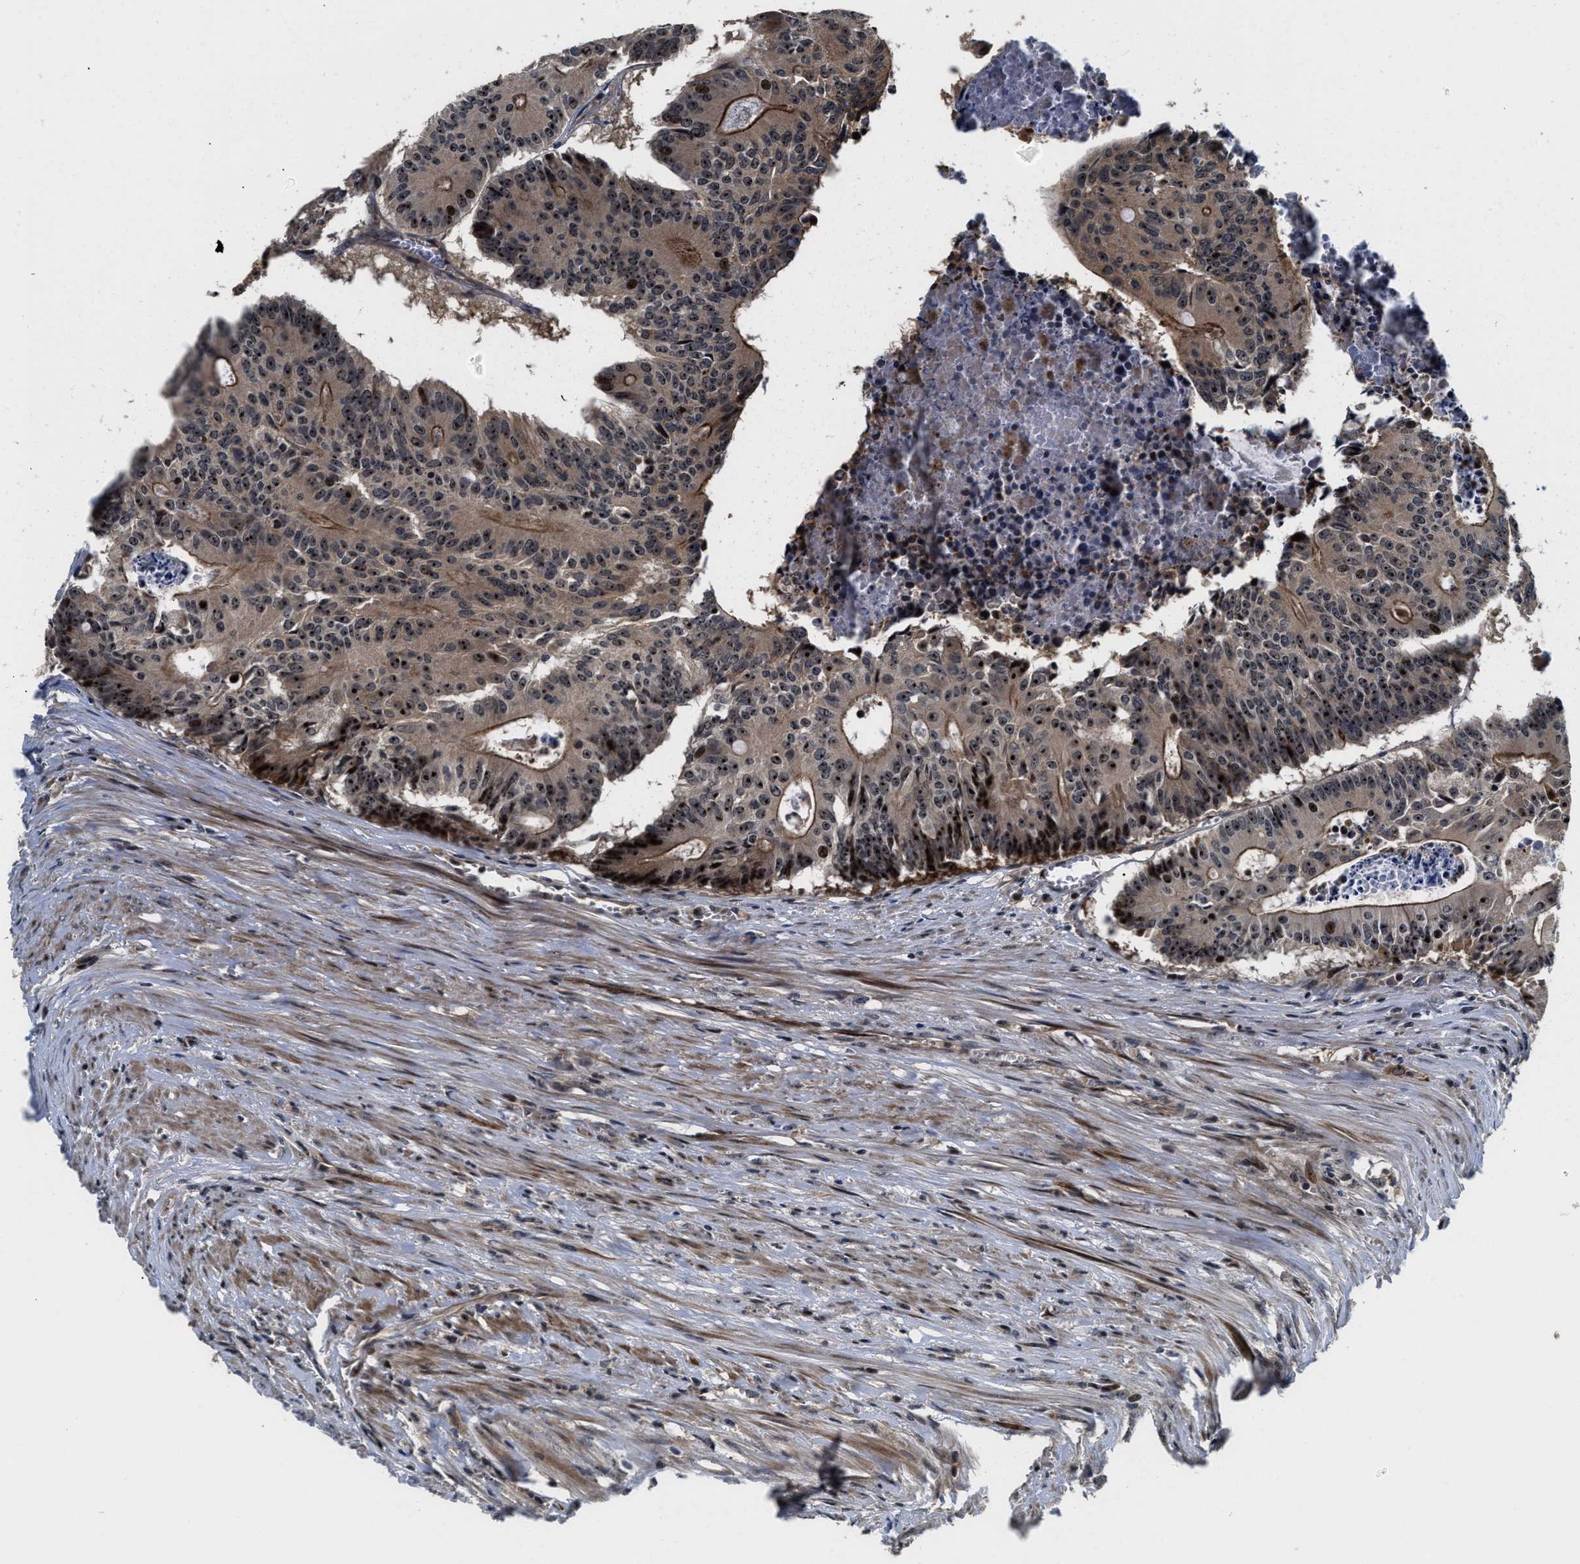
{"staining": {"intensity": "strong", "quantity": ">75%", "location": "cytoplasmic/membranous,nuclear"}, "tissue": "colorectal cancer", "cell_type": "Tumor cells", "image_type": "cancer", "snomed": [{"axis": "morphology", "description": "Adenocarcinoma, NOS"}, {"axis": "topography", "description": "Colon"}], "caption": "Colorectal adenocarcinoma stained with a brown dye demonstrates strong cytoplasmic/membranous and nuclear positive expression in approximately >75% of tumor cells.", "gene": "ALDH3A2", "patient": {"sex": "male", "age": 87}}